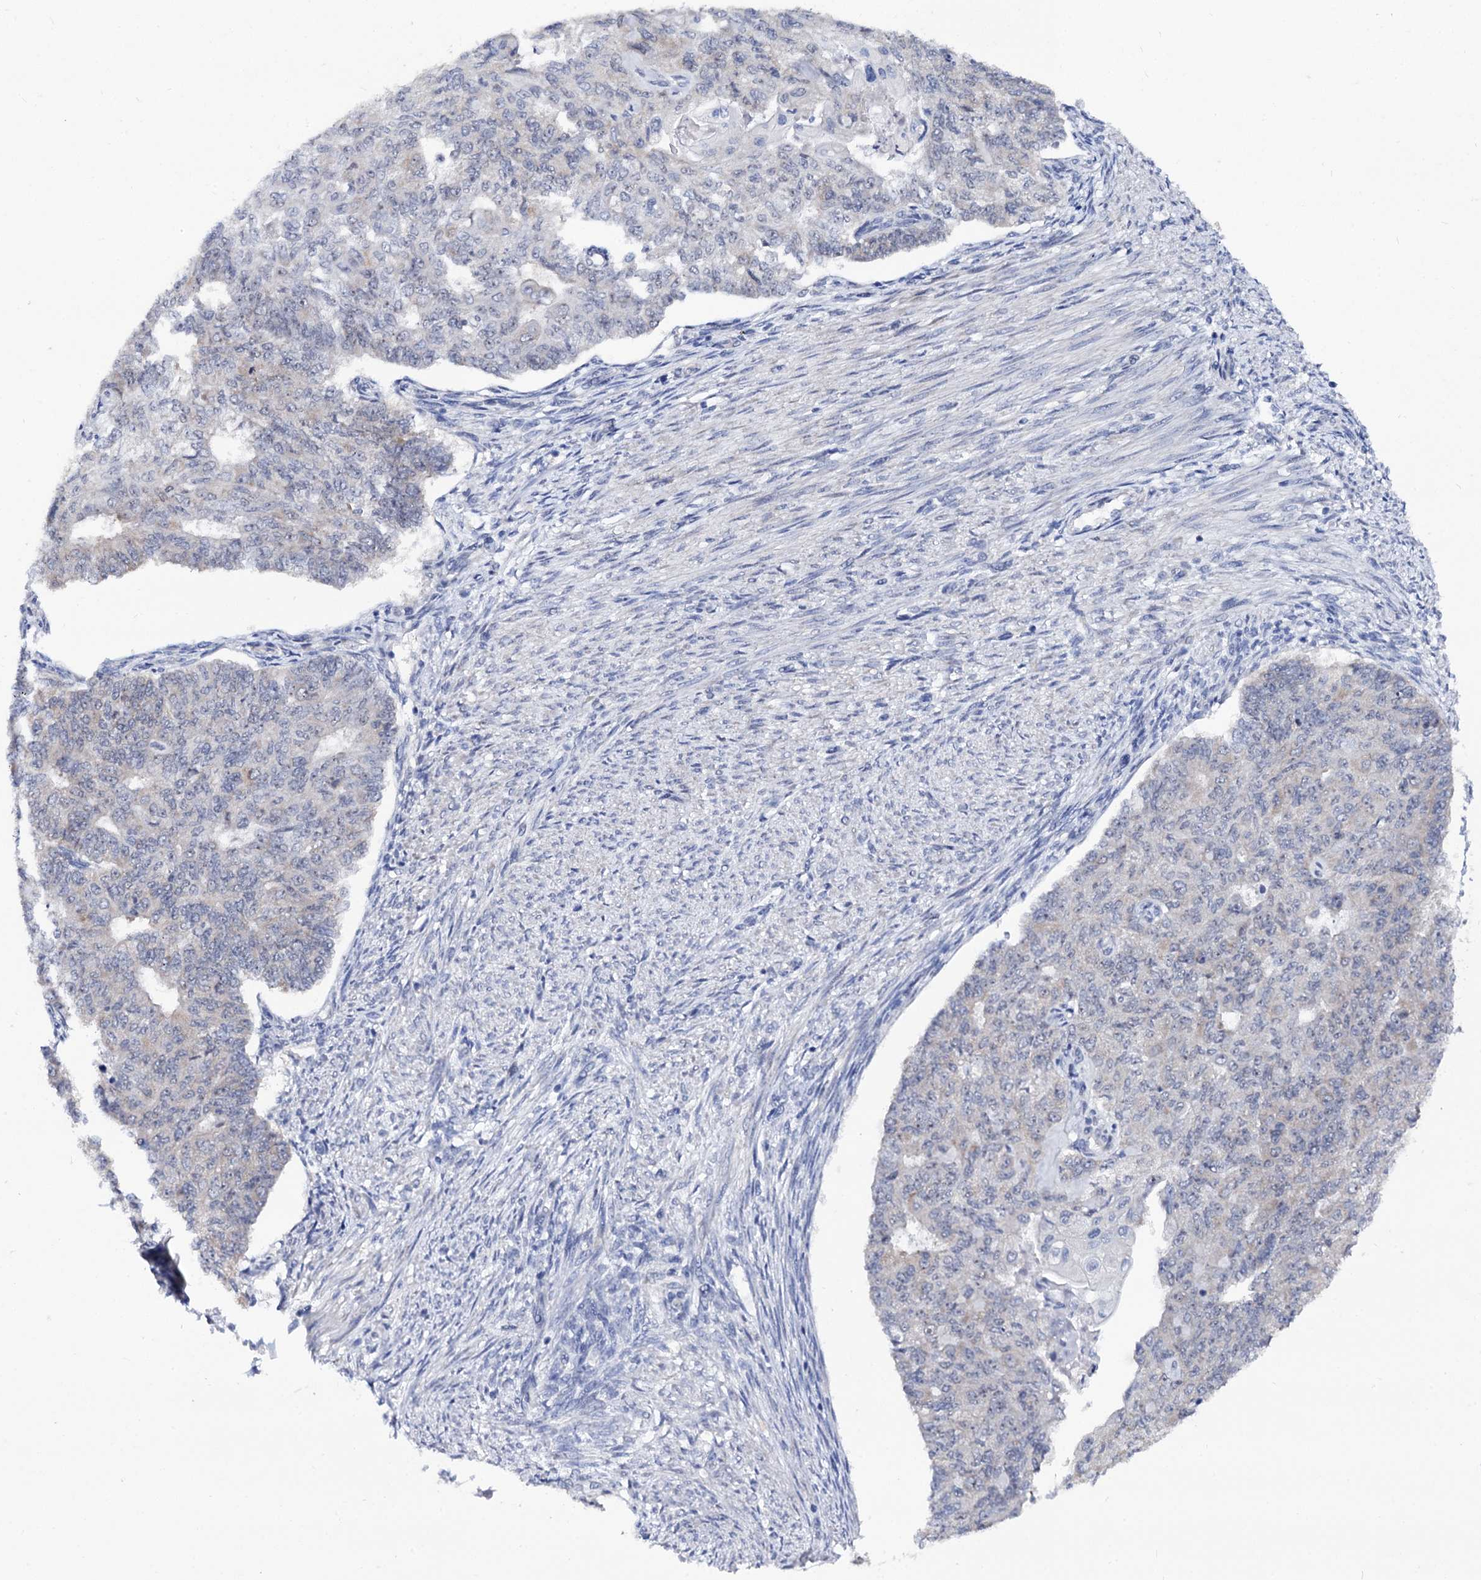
{"staining": {"intensity": "negative", "quantity": "none", "location": "none"}, "tissue": "endometrial cancer", "cell_type": "Tumor cells", "image_type": "cancer", "snomed": [{"axis": "morphology", "description": "Adenocarcinoma, NOS"}, {"axis": "topography", "description": "Endometrium"}], "caption": "Histopathology image shows no significant protein staining in tumor cells of endometrial cancer (adenocarcinoma).", "gene": "CAPRIN2", "patient": {"sex": "female", "age": 32}}